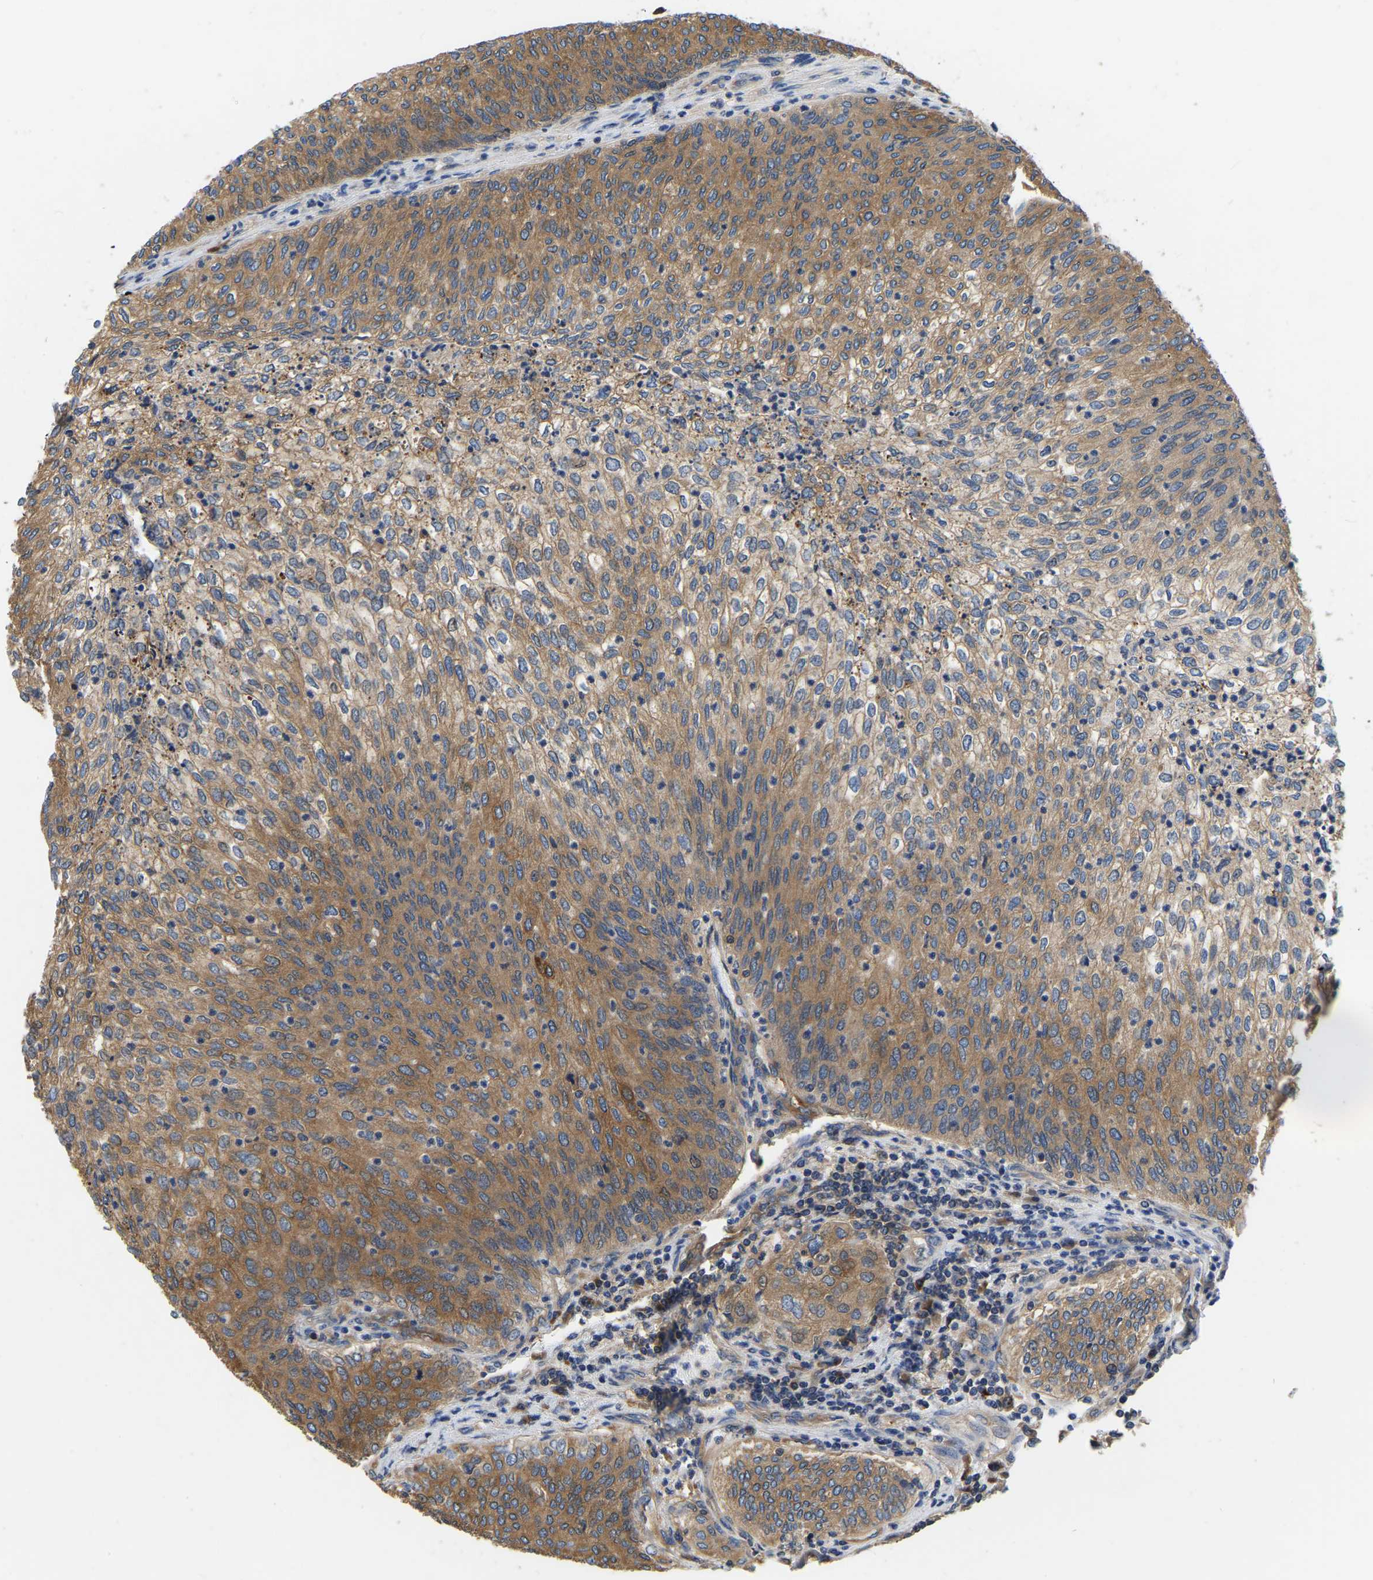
{"staining": {"intensity": "moderate", "quantity": ">75%", "location": "cytoplasmic/membranous"}, "tissue": "urothelial cancer", "cell_type": "Tumor cells", "image_type": "cancer", "snomed": [{"axis": "morphology", "description": "Urothelial carcinoma, Low grade"}, {"axis": "topography", "description": "Urinary bladder"}], "caption": "Approximately >75% of tumor cells in urothelial carcinoma (low-grade) display moderate cytoplasmic/membranous protein staining as visualized by brown immunohistochemical staining.", "gene": "GARS1", "patient": {"sex": "female", "age": 79}}